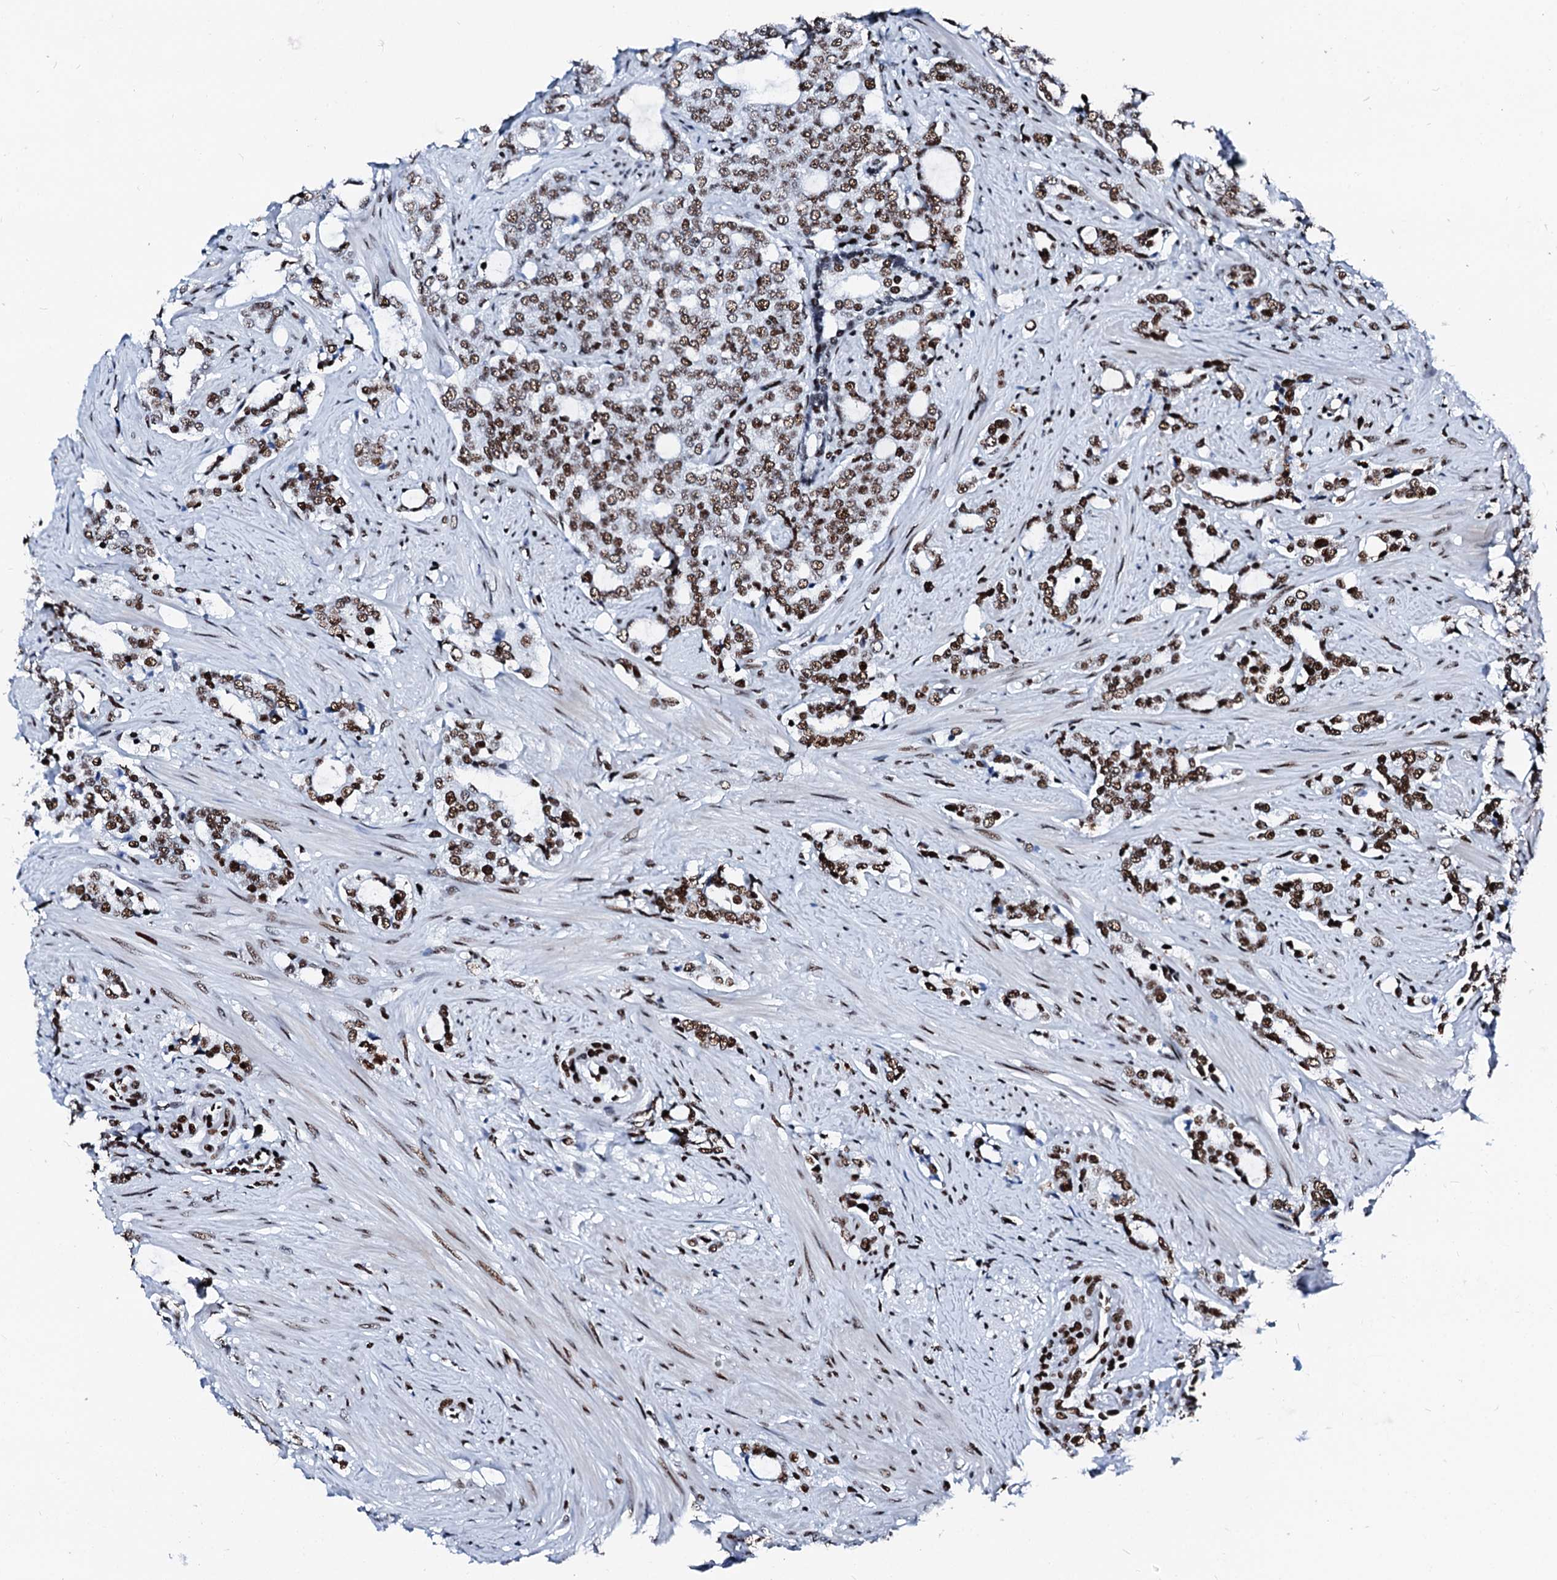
{"staining": {"intensity": "moderate", "quantity": ">75%", "location": "nuclear"}, "tissue": "prostate cancer", "cell_type": "Tumor cells", "image_type": "cancer", "snomed": [{"axis": "morphology", "description": "Adenocarcinoma, High grade"}, {"axis": "topography", "description": "Prostate"}], "caption": "Moderate nuclear positivity for a protein is seen in about >75% of tumor cells of prostate cancer using IHC.", "gene": "RALY", "patient": {"sex": "male", "age": 64}}